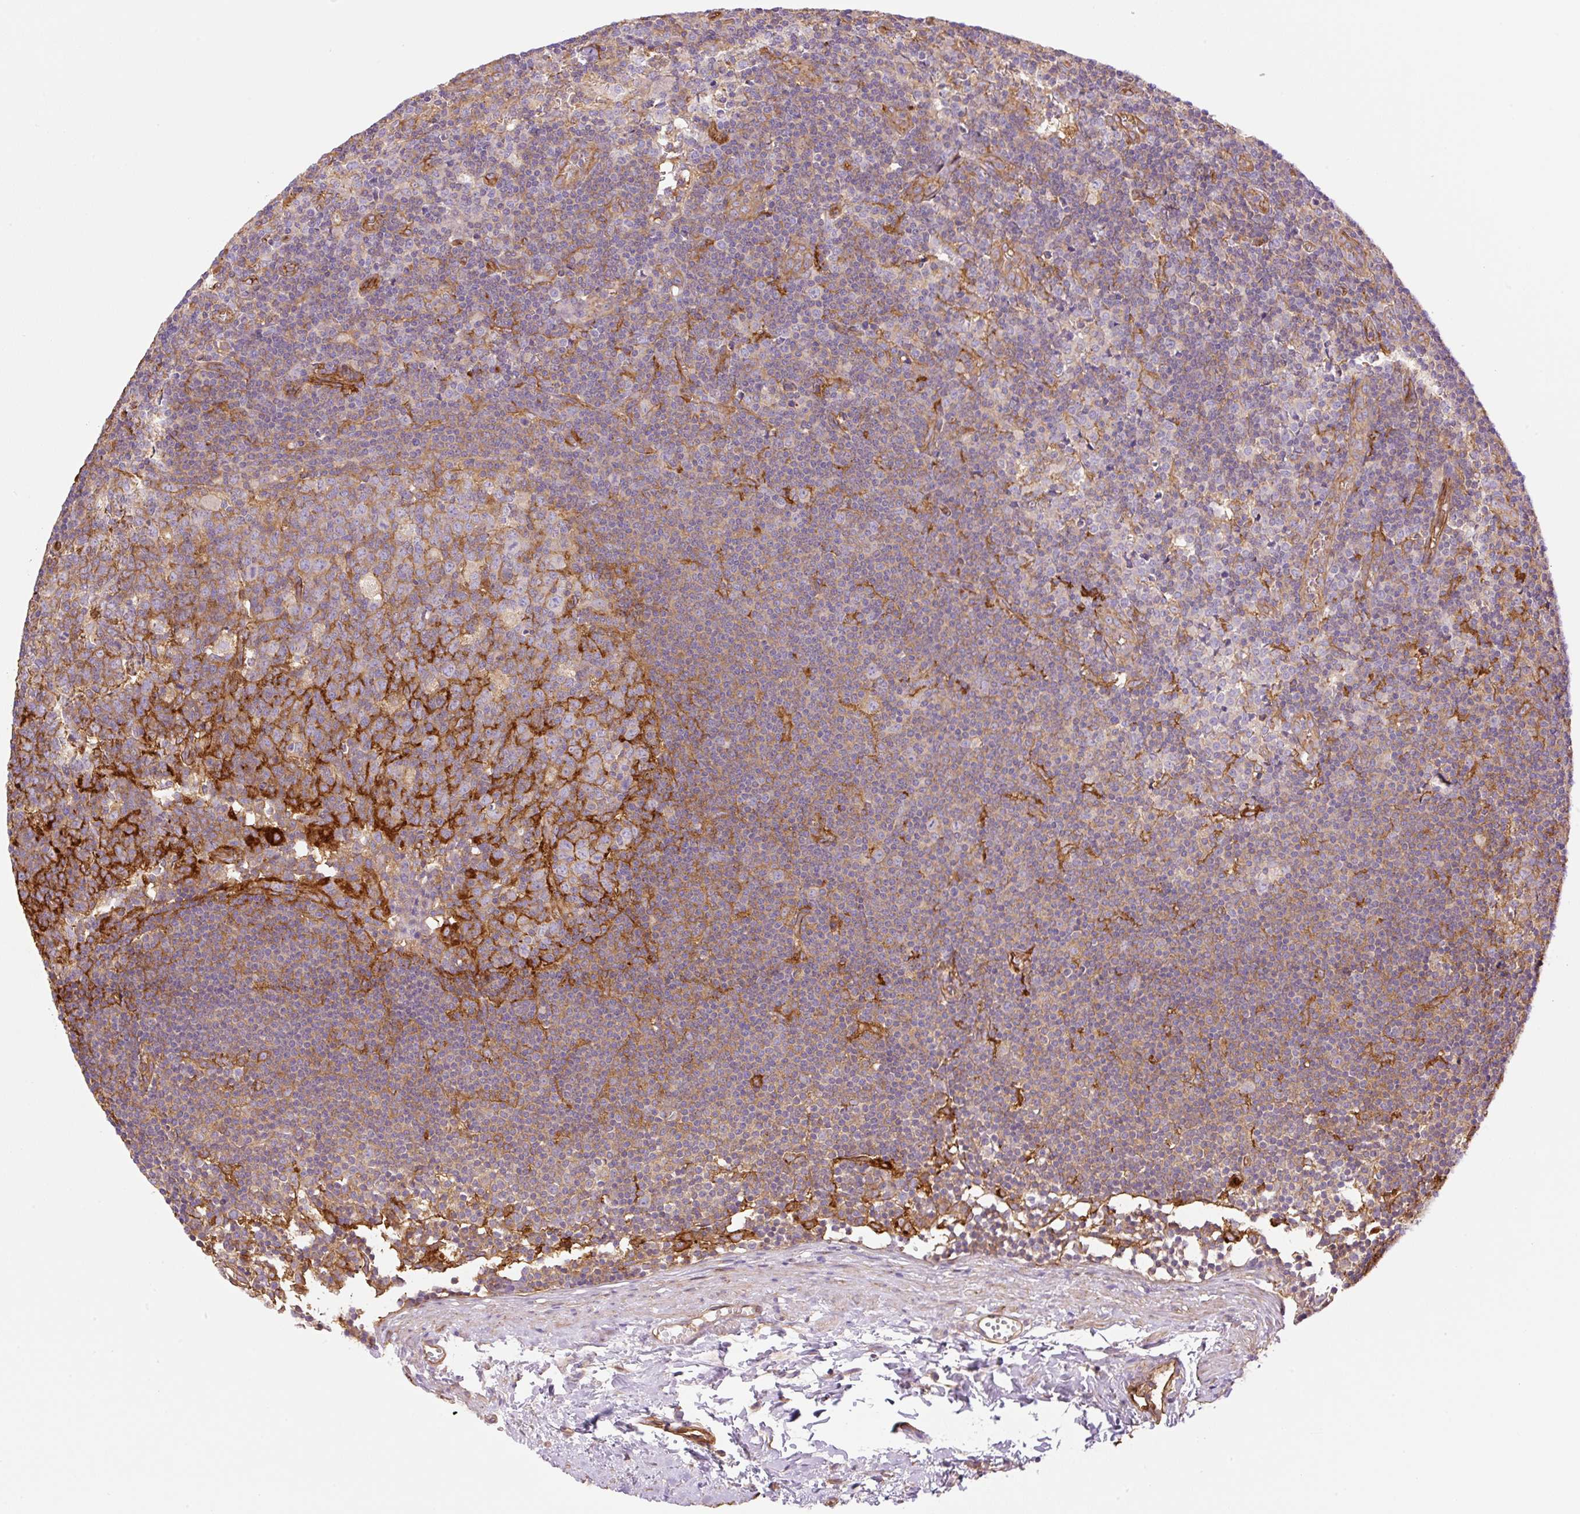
{"staining": {"intensity": "moderate", "quantity": "25%-75%", "location": "cytoplasmic/membranous"}, "tissue": "lymph node", "cell_type": "Germinal center cells", "image_type": "normal", "snomed": [{"axis": "morphology", "description": "Normal tissue, NOS"}, {"axis": "topography", "description": "Lymph node"}], "caption": "An image of lymph node stained for a protein displays moderate cytoplasmic/membranous brown staining in germinal center cells. (Brightfield microscopy of DAB IHC at high magnification).", "gene": "EHD1", "patient": {"sex": "female", "age": 45}}